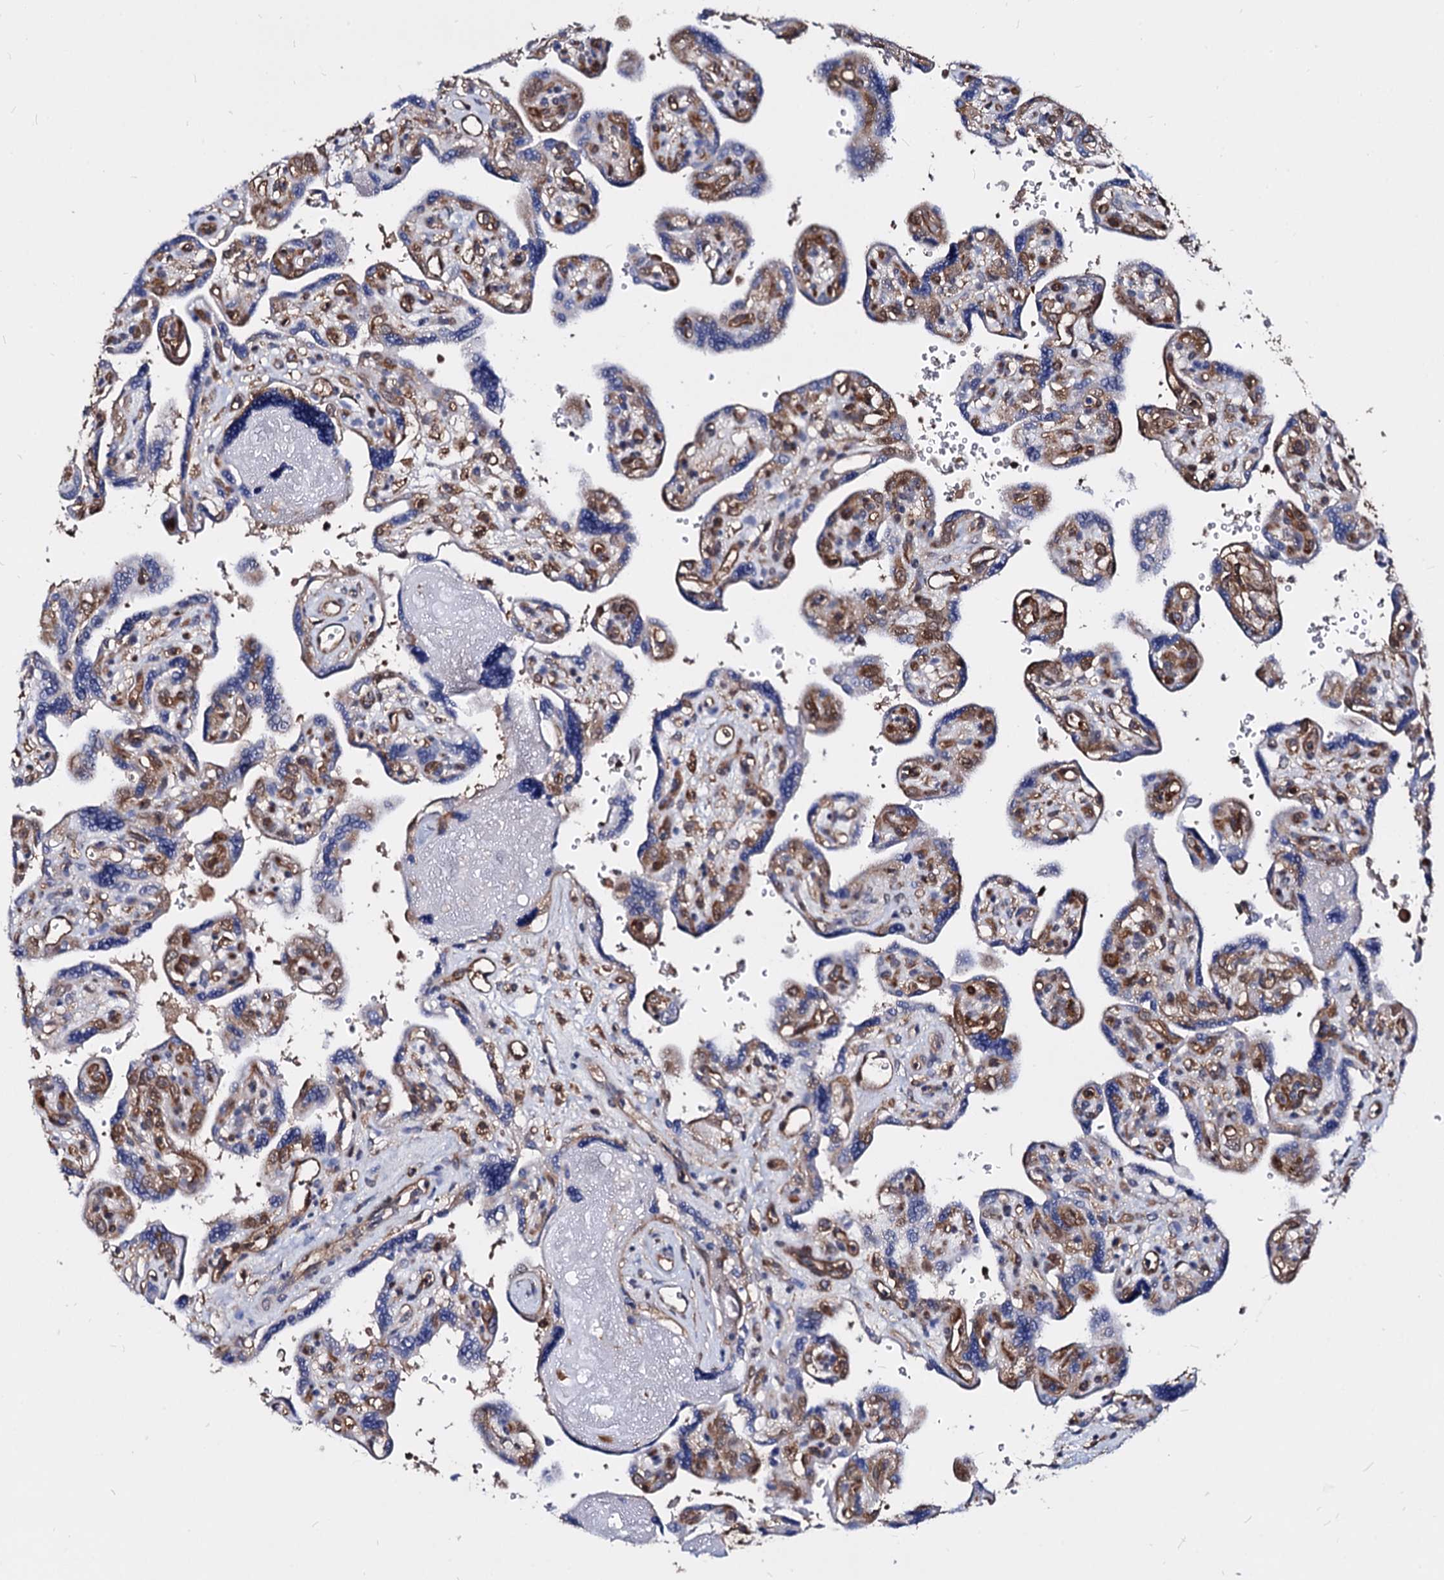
{"staining": {"intensity": "moderate", "quantity": "<25%", "location": "cytoplasmic/membranous"}, "tissue": "placenta", "cell_type": "Trophoblastic cells", "image_type": "normal", "snomed": [{"axis": "morphology", "description": "Normal tissue, NOS"}, {"axis": "topography", "description": "Placenta"}], "caption": "Immunohistochemical staining of unremarkable placenta exhibits <25% levels of moderate cytoplasmic/membranous protein staining in approximately <25% of trophoblastic cells.", "gene": "NME1", "patient": {"sex": "female", "age": 39}}